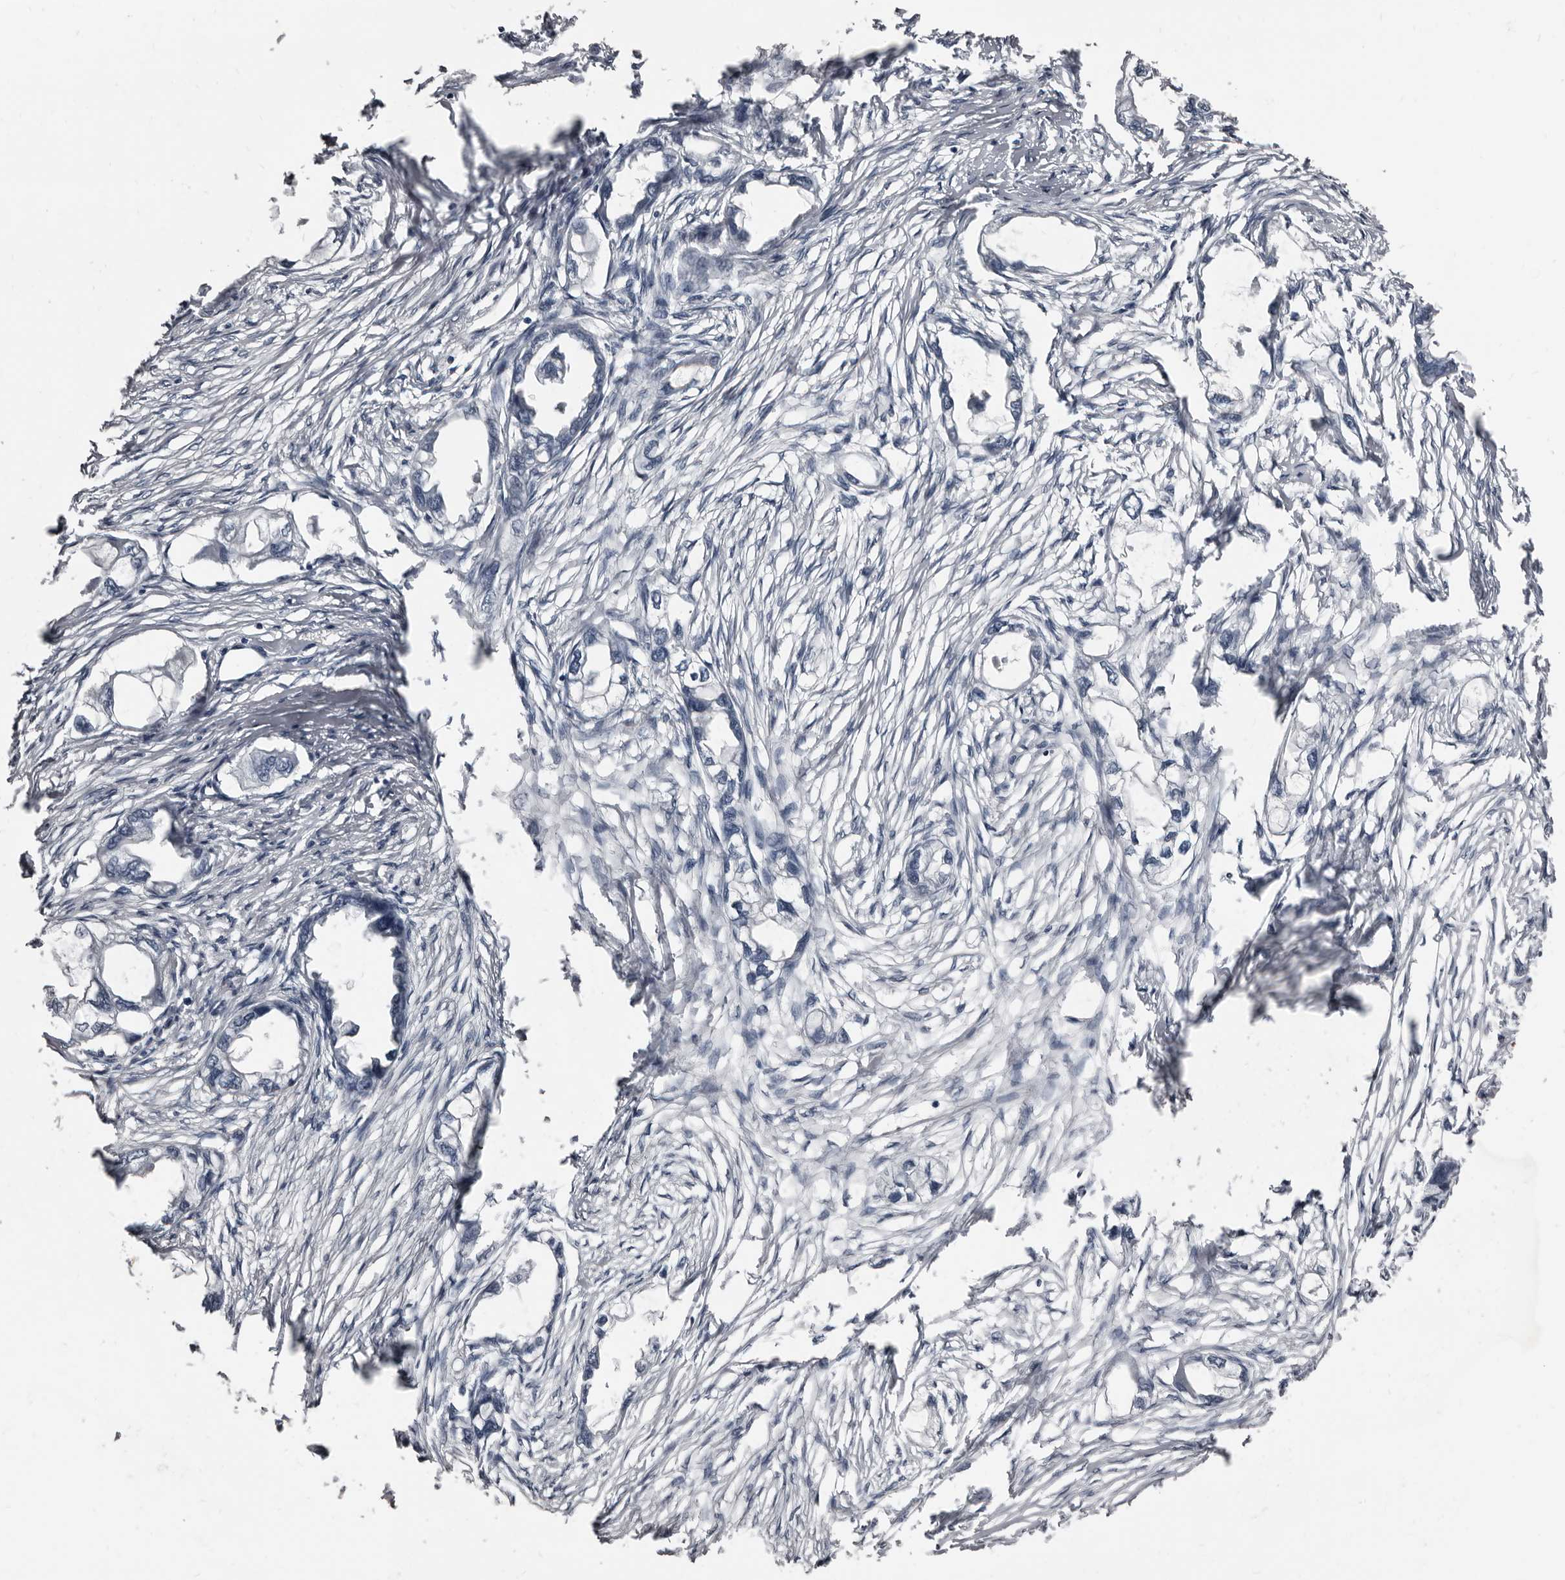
{"staining": {"intensity": "negative", "quantity": "none", "location": "none"}, "tissue": "endometrial cancer", "cell_type": "Tumor cells", "image_type": "cancer", "snomed": [{"axis": "morphology", "description": "Adenocarcinoma, NOS"}, {"axis": "morphology", "description": "Adenocarcinoma, metastatic, NOS"}, {"axis": "topography", "description": "Adipose tissue"}, {"axis": "topography", "description": "Endometrium"}], "caption": "IHC photomicrograph of neoplastic tissue: endometrial adenocarcinoma stained with DAB reveals no significant protein positivity in tumor cells.", "gene": "GREB1", "patient": {"sex": "female", "age": 67}}